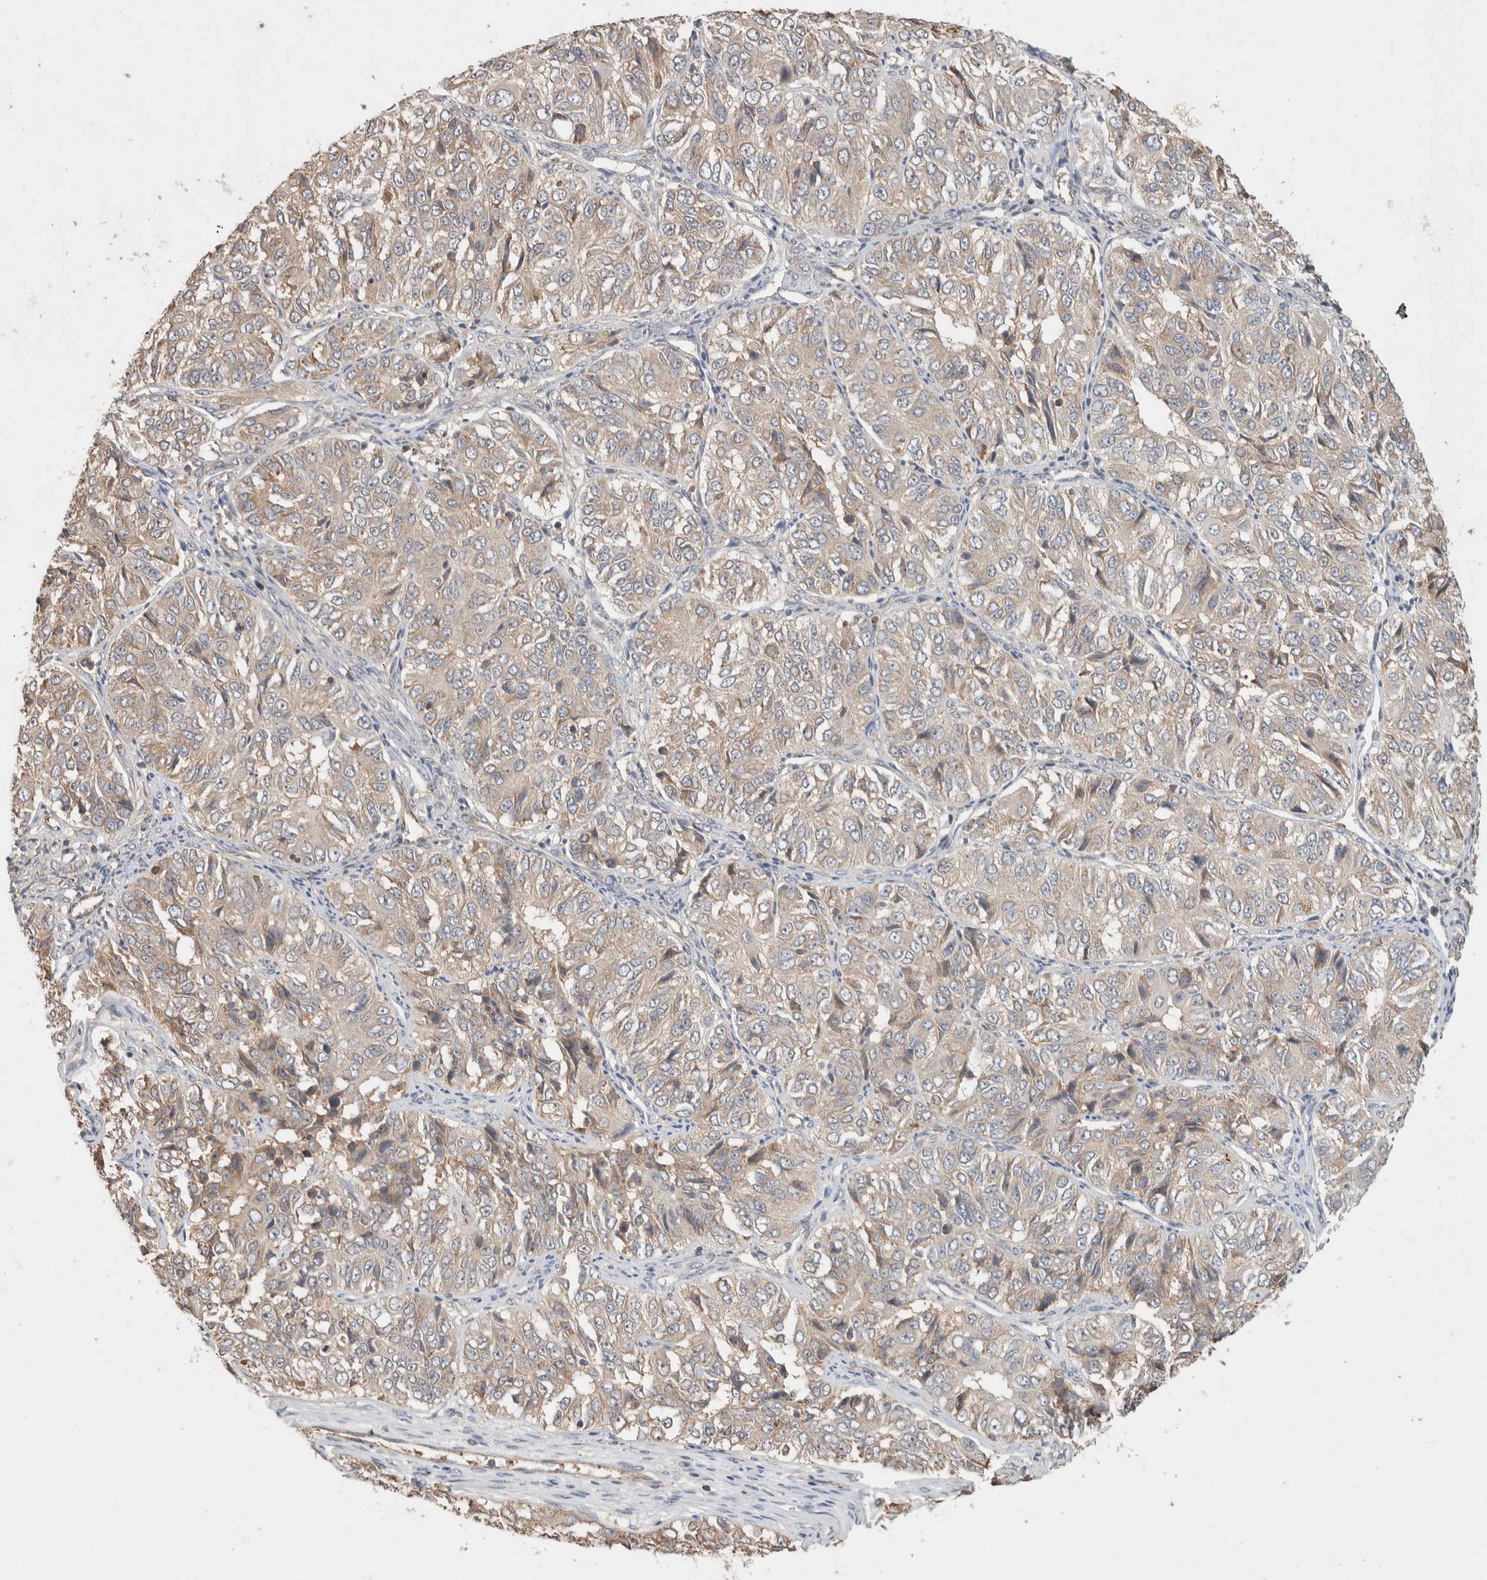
{"staining": {"intensity": "weak", "quantity": "25%-75%", "location": "cytoplasmic/membranous"}, "tissue": "ovarian cancer", "cell_type": "Tumor cells", "image_type": "cancer", "snomed": [{"axis": "morphology", "description": "Carcinoma, endometroid"}, {"axis": "topography", "description": "Ovary"}], "caption": "Ovarian endometroid carcinoma tissue shows weak cytoplasmic/membranous positivity in approximately 25%-75% of tumor cells The protein of interest is shown in brown color, while the nuclei are stained blue.", "gene": "DEPTOR", "patient": {"sex": "female", "age": 51}}